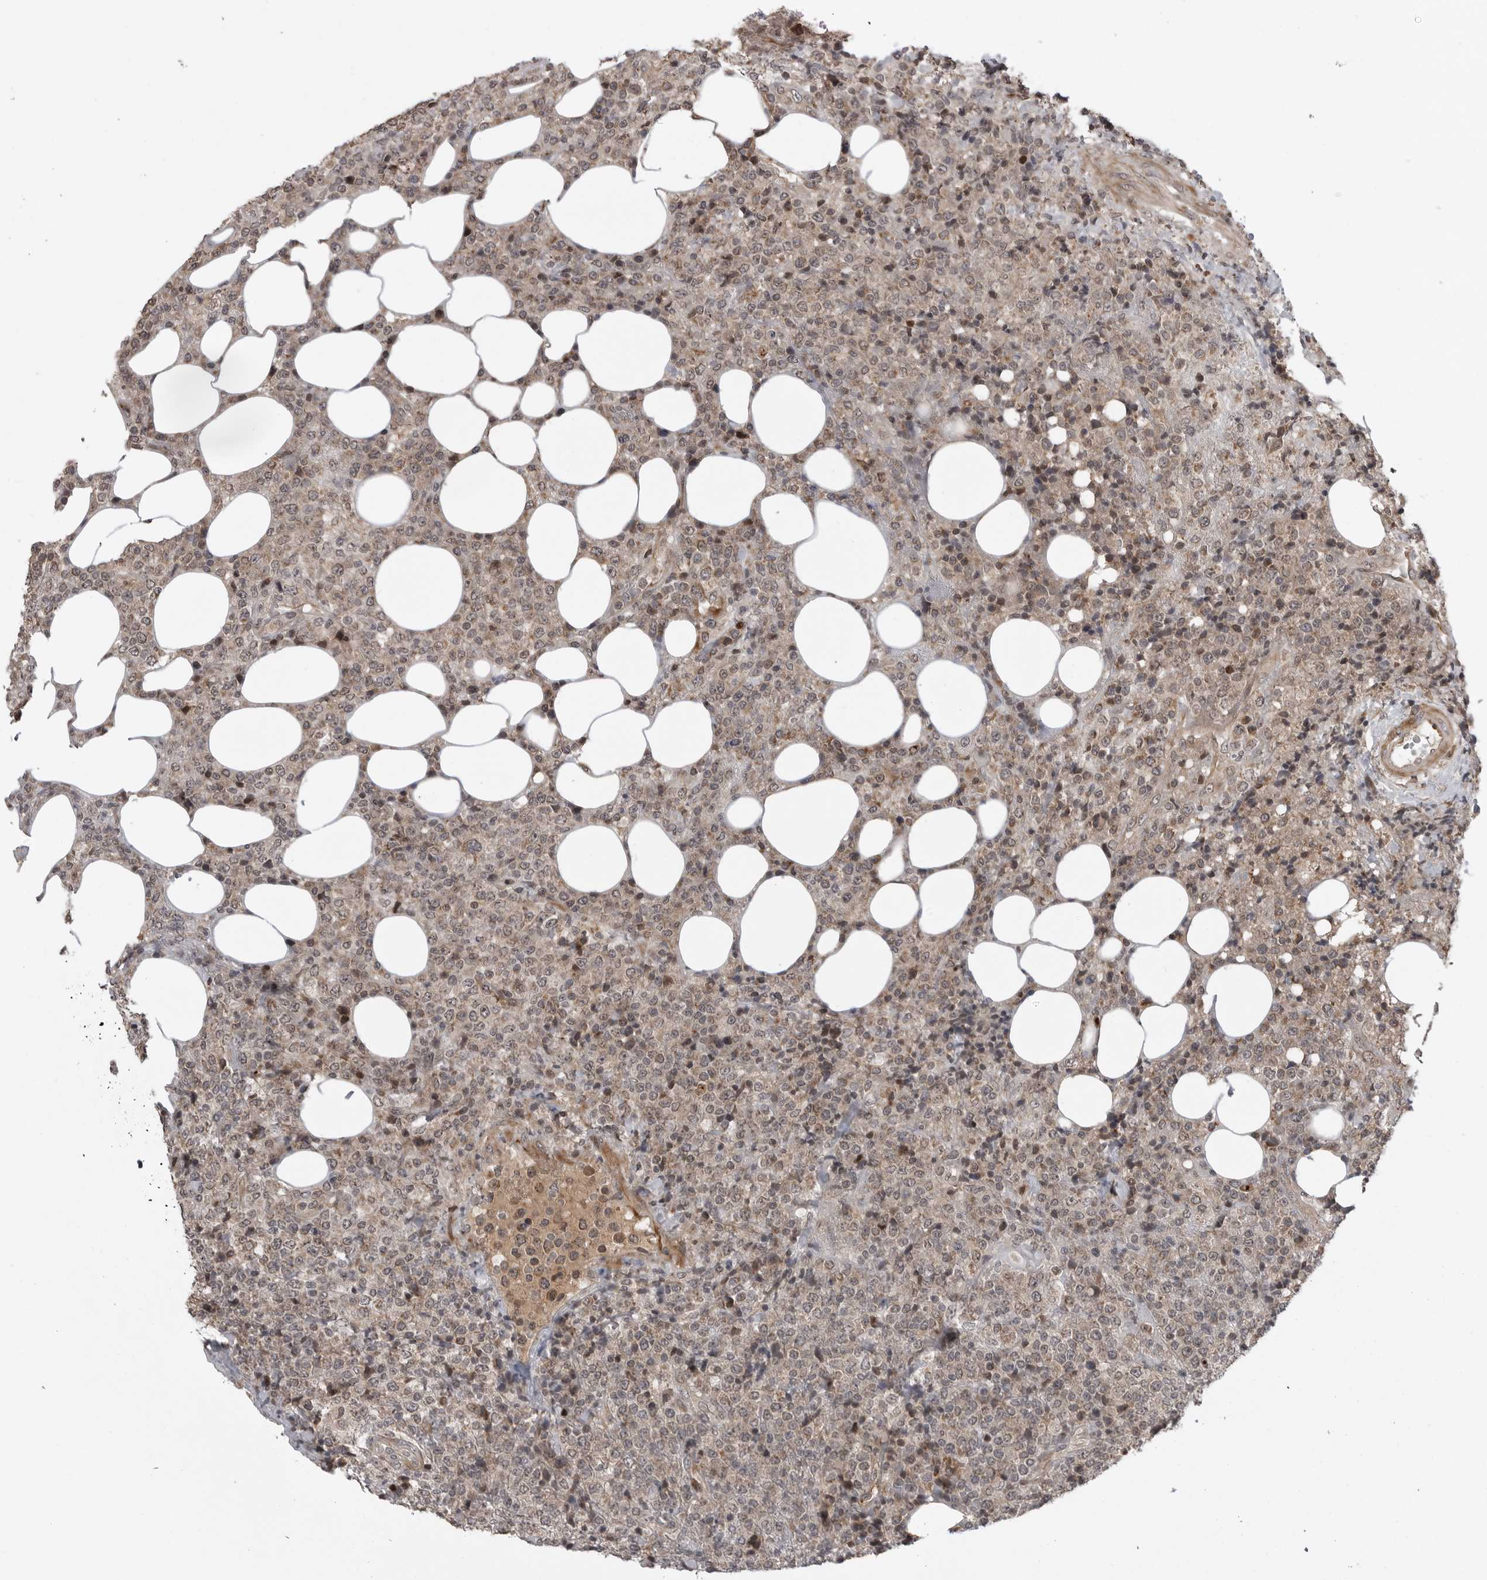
{"staining": {"intensity": "weak", "quantity": "25%-75%", "location": "cytoplasmic/membranous,nuclear"}, "tissue": "lymphoma", "cell_type": "Tumor cells", "image_type": "cancer", "snomed": [{"axis": "morphology", "description": "Malignant lymphoma, non-Hodgkin's type, High grade"}, {"axis": "topography", "description": "Lymph node"}], "caption": "Approximately 25%-75% of tumor cells in malignant lymphoma, non-Hodgkin's type (high-grade) show weak cytoplasmic/membranous and nuclear protein staining as visualized by brown immunohistochemical staining.", "gene": "FAAP100", "patient": {"sex": "male", "age": 13}}